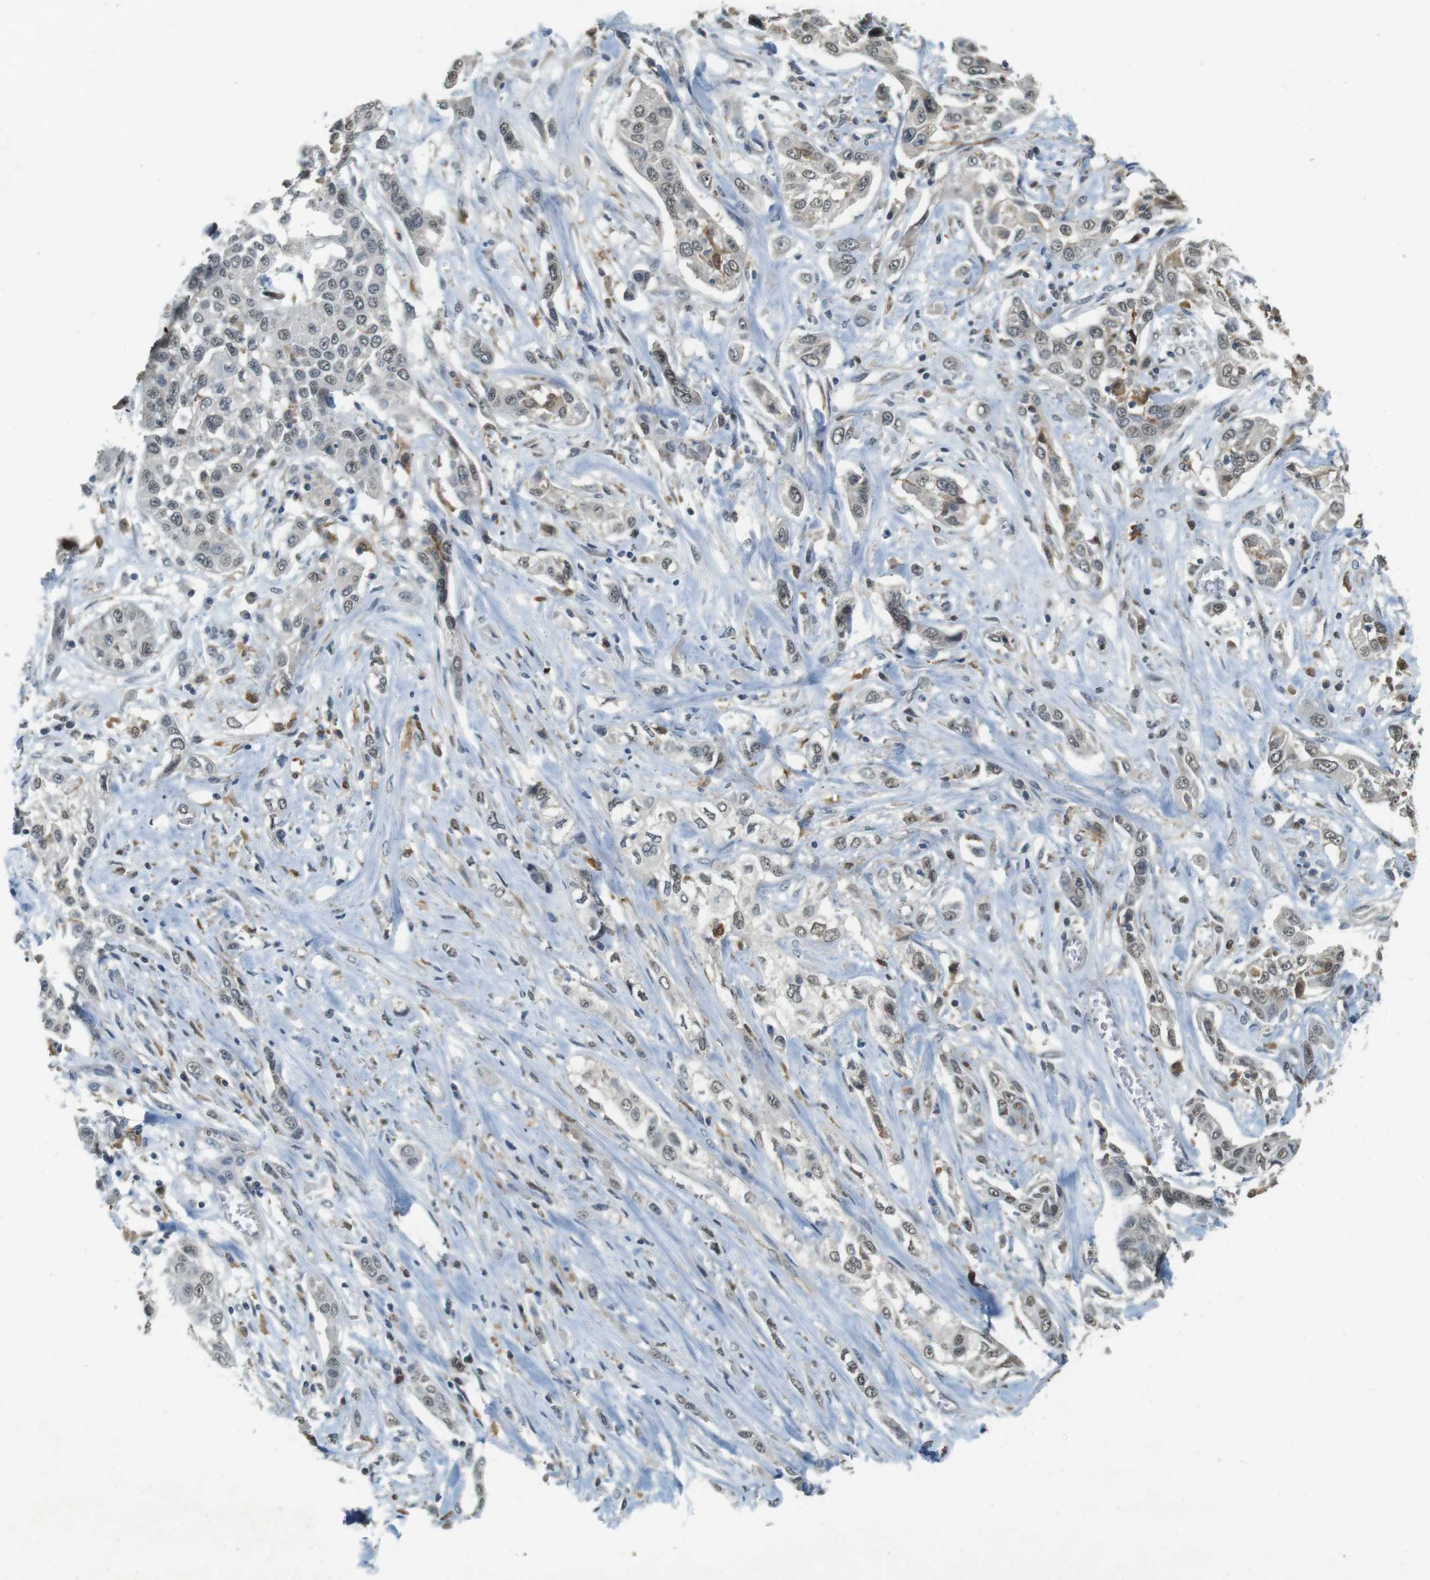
{"staining": {"intensity": "weak", "quantity": ">75%", "location": "nuclear"}, "tissue": "lung cancer", "cell_type": "Tumor cells", "image_type": "cancer", "snomed": [{"axis": "morphology", "description": "Squamous cell carcinoma, NOS"}, {"axis": "topography", "description": "Lung"}], "caption": "An immunohistochemistry histopathology image of neoplastic tissue is shown. Protein staining in brown highlights weak nuclear positivity in squamous cell carcinoma (lung) within tumor cells.", "gene": "CDK14", "patient": {"sex": "male", "age": 71}}